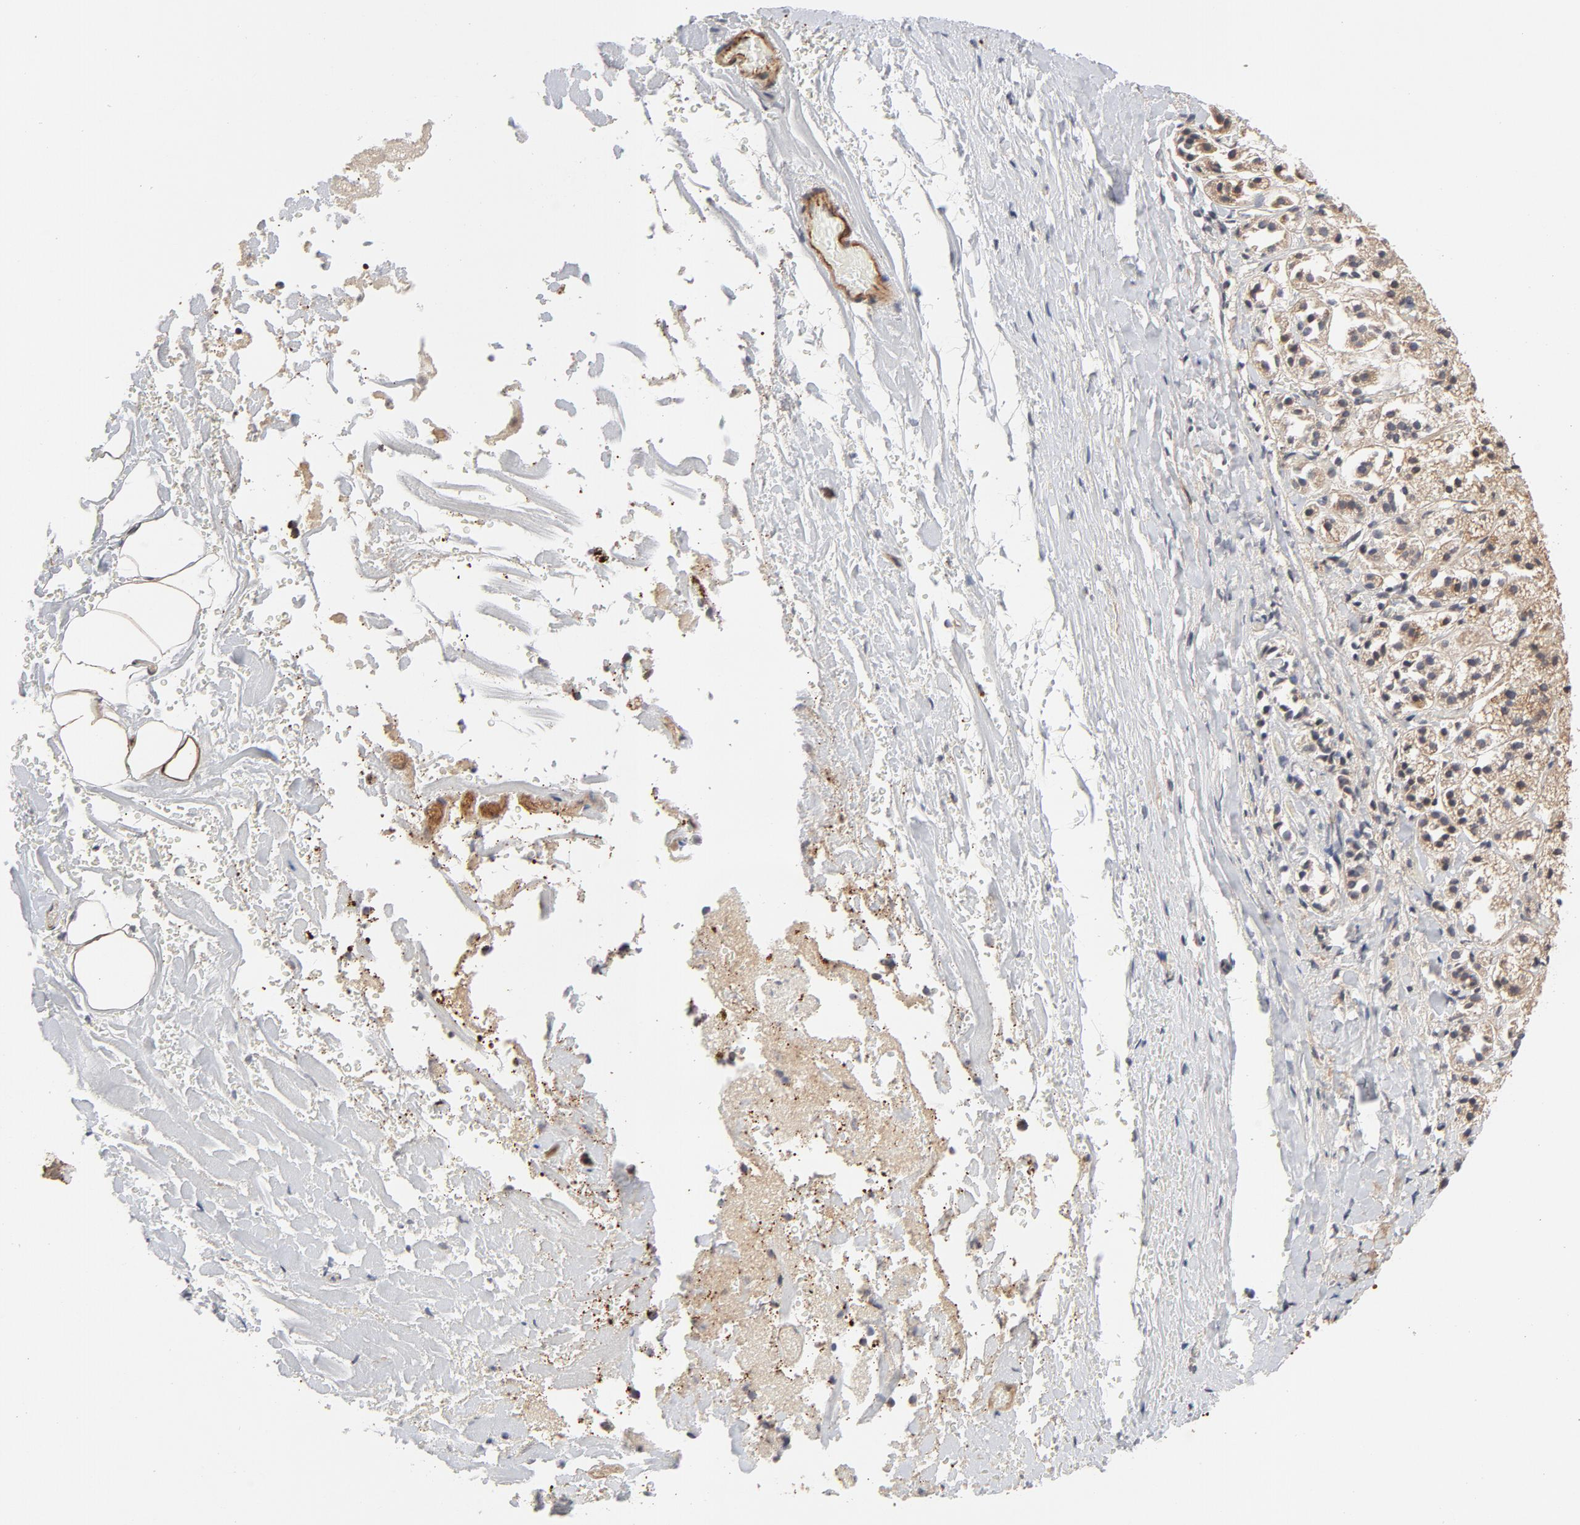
{"staining": {"intensity": "strong", "quantity": ">75%", "location": "cytoplasmic/membranous"}, "tissue": "adrenal gland", "cell_type": "Glandular cells", "image_type": "normal", "snomed": [{"axis": "morphology", "description": "Normal tissue, NOS"}, {"axis": "topography", "description": "Adrenal gland"}], "caption": "A high-resolution image shows IHC staining of benign adrenal gland, which reveals strong cytoplasmic/membranous positivity in about >75% of glandular cells.", "gene": "DNAAF2", "patient": {"sex": "female", "age": 44}}